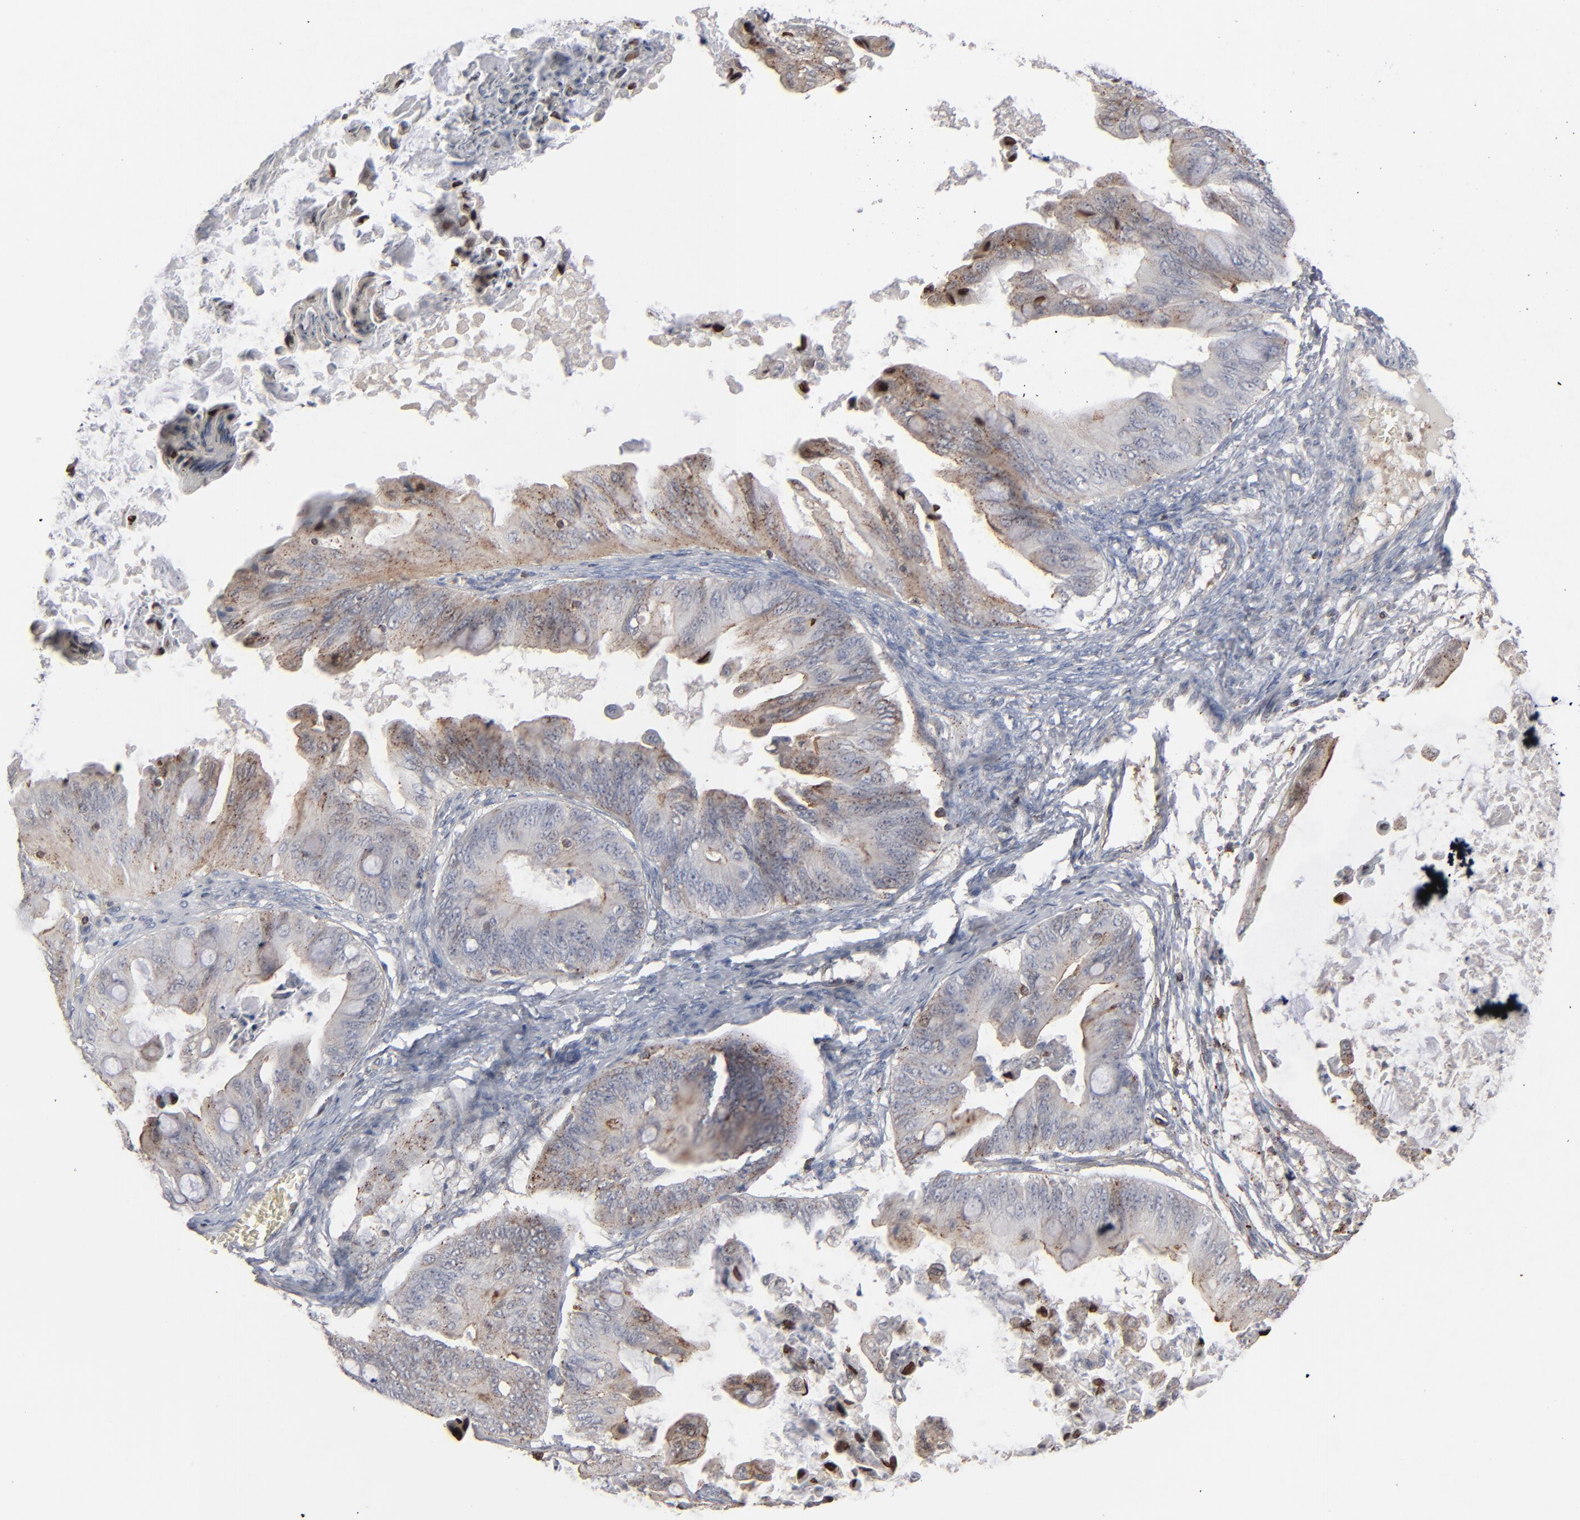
{"staining": {"intensity": "moderate", "quantity": ">75%", "location": "cytoplasmic/membranous"}, "tissue": "ovarian cancer", "cell_type": "Tumor cells", "image_type": "cancer", "snomed": [{"axis": "morphology", "description": "Cystadenocarcinoma, mucinous, NOS"}, {"axis": "topography", "description": "Ovary"}], "caption": "Immunohistochemistry (IHC) (DAB) staining of human ovarian cancer displays moderate cytoplasmic/membranous protein expression in approximately >75% of tumor cells.", "gene": "STAT4", "patient": {"sex": "female", "age": 37}}